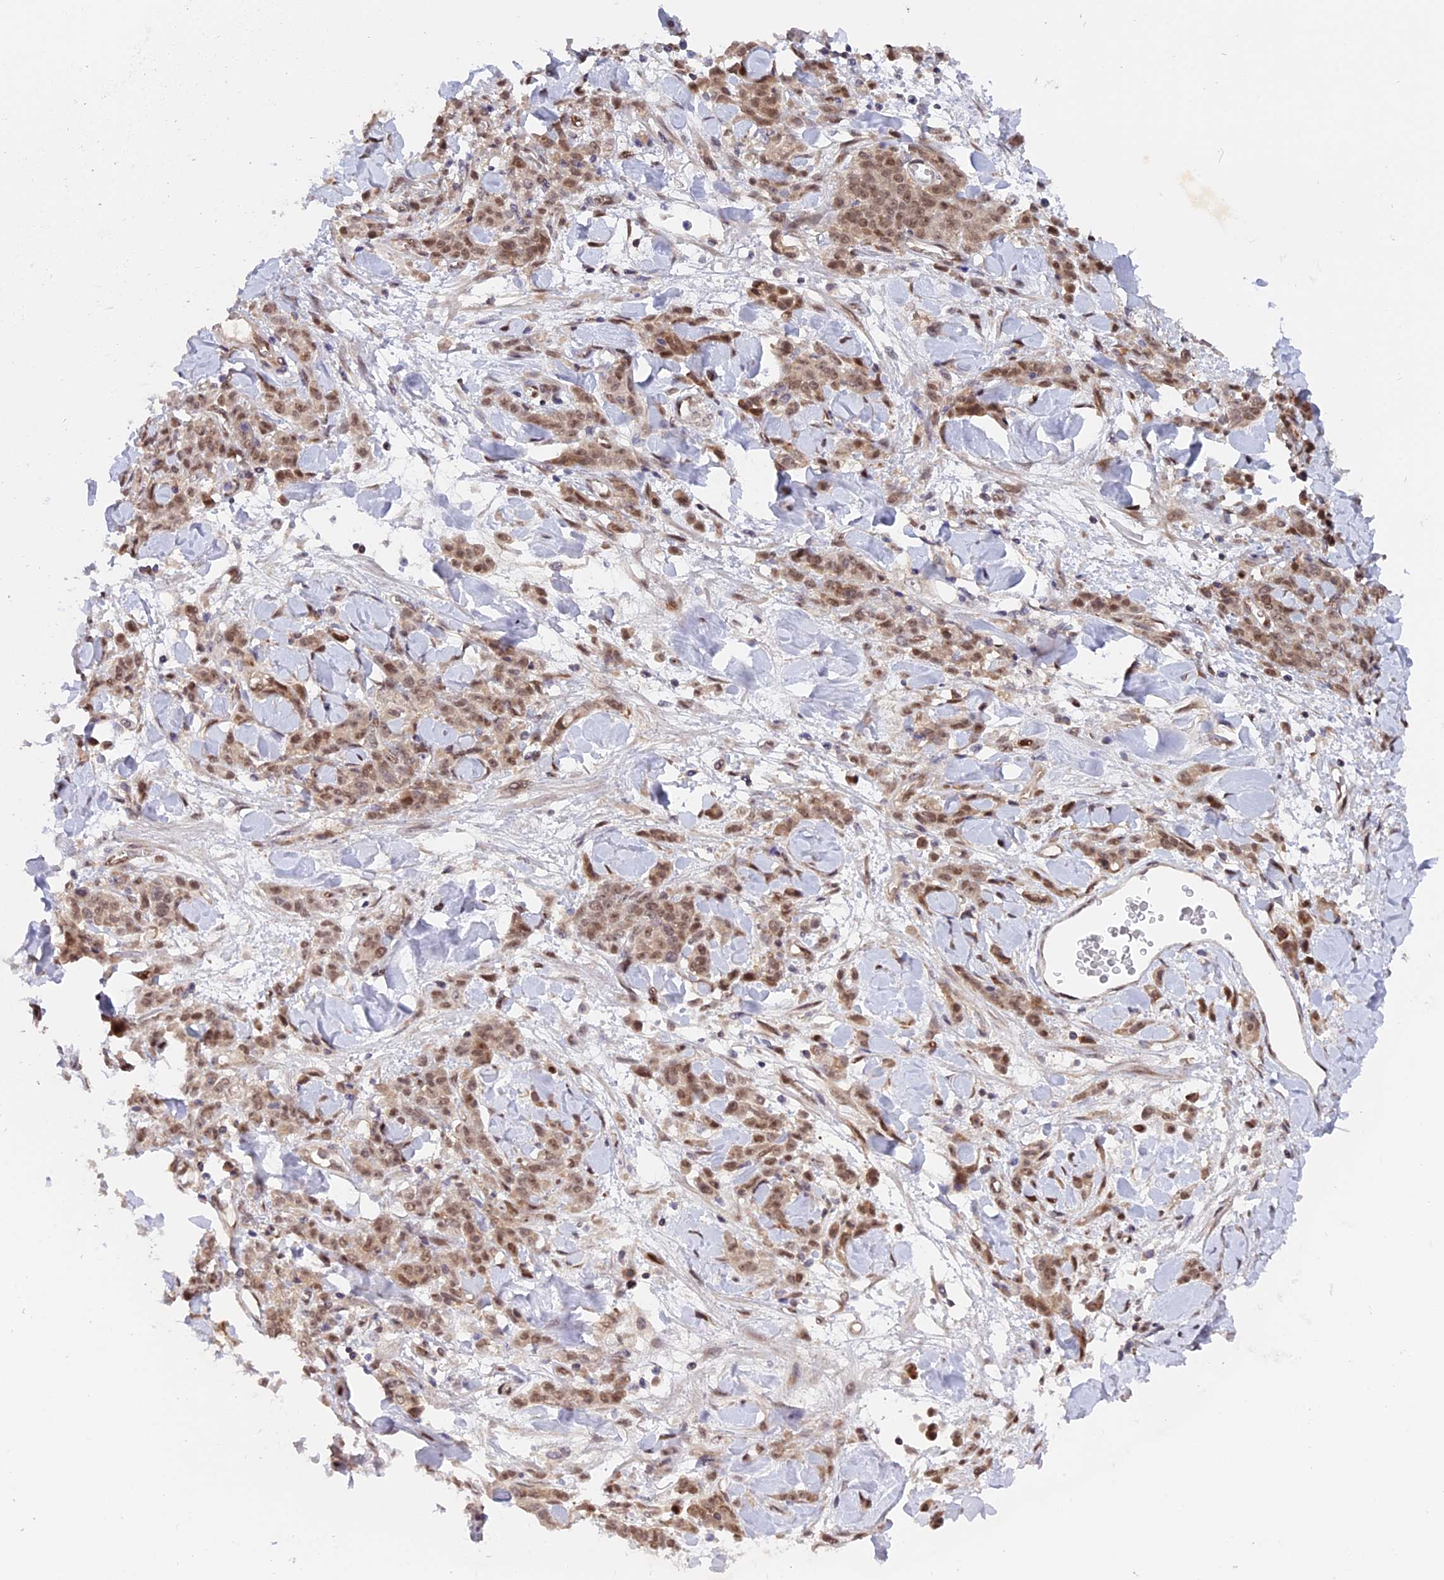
{"staining": {"intensity": "moderate", "quantity": ">75%", "location": "nuclear"}, "tissue": "stomach cancer", "cell_type": "Tumor cells", "image_type": "cancer", "snomed": [{"axis": "morphology", "description": "Normal tissue, NOS"}, {"axis": "morphology", "description": "Adenocarcinoma, NOS"}, {"axis": "topography", "description": "Stomach"}], "caption": "IHC image of stomach adenocarcinoma stained for a protein (brown), which exhibits medium levels of moderate nuclear staining in about >75% of tumor cells.", "gene": "ZNF428", "patient": {"sex": "male", "age": 82}}